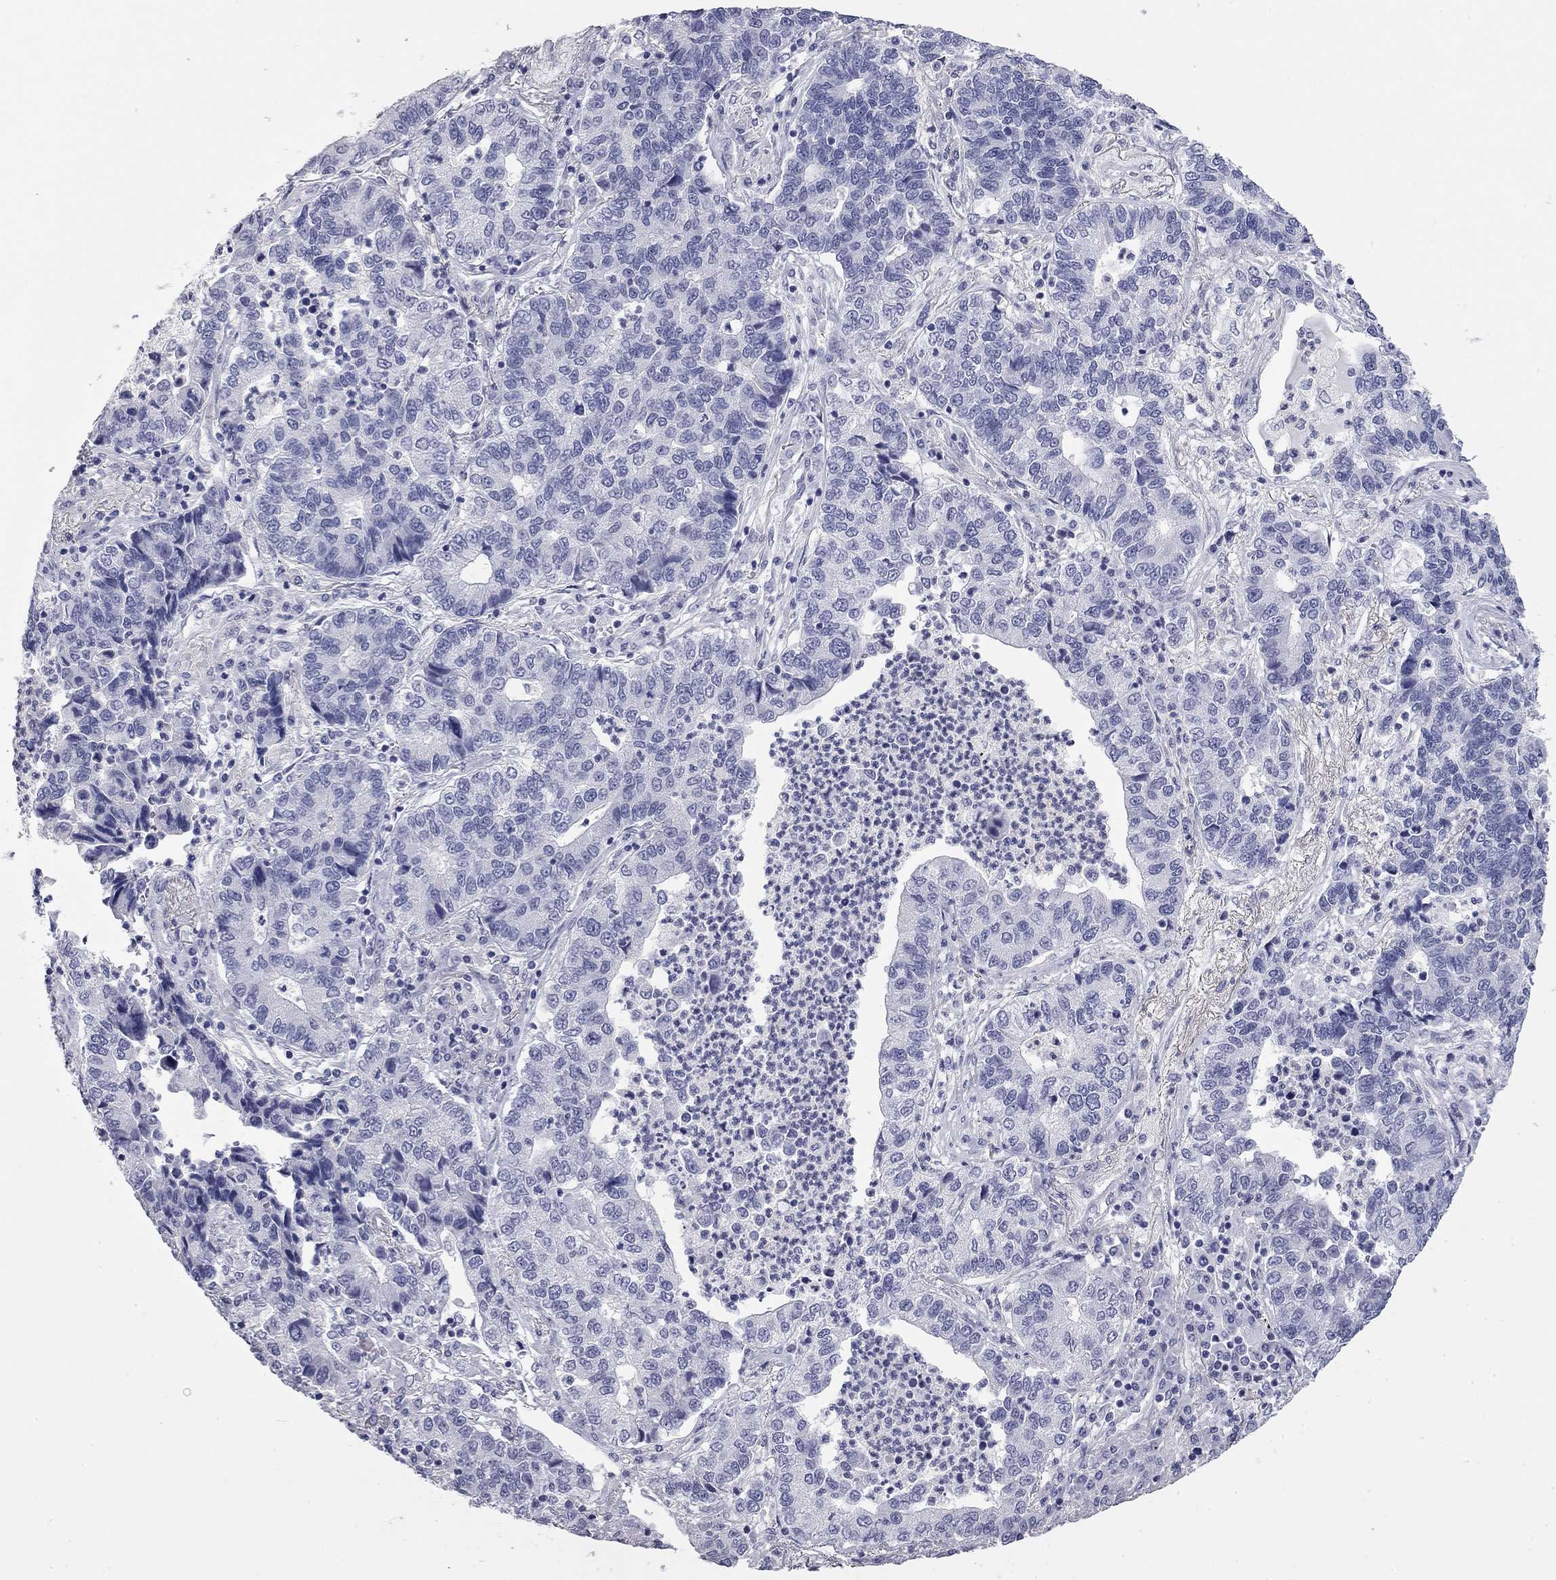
{"staining": {"intensity": "negative", "quantity": "none", "location": "none"}, "tissue": "lung cancer", "cell_type": "Tumor cells", "image_type": "cancer", "snomed": [{"axis": "morphology", "description": "Adenocarcinoma, NOS"}, {"axis": "topography", "description": "Lung"}], "caption": "This histopathology image is of adenocarcinoma (lung) stained with immunohistochemistry to label a protein in brown with the nuclei are counter-stained blue. There is no positivity in tumor cells.", "gene": "AK8", "patient": {"sex": "female", "age": 57}}